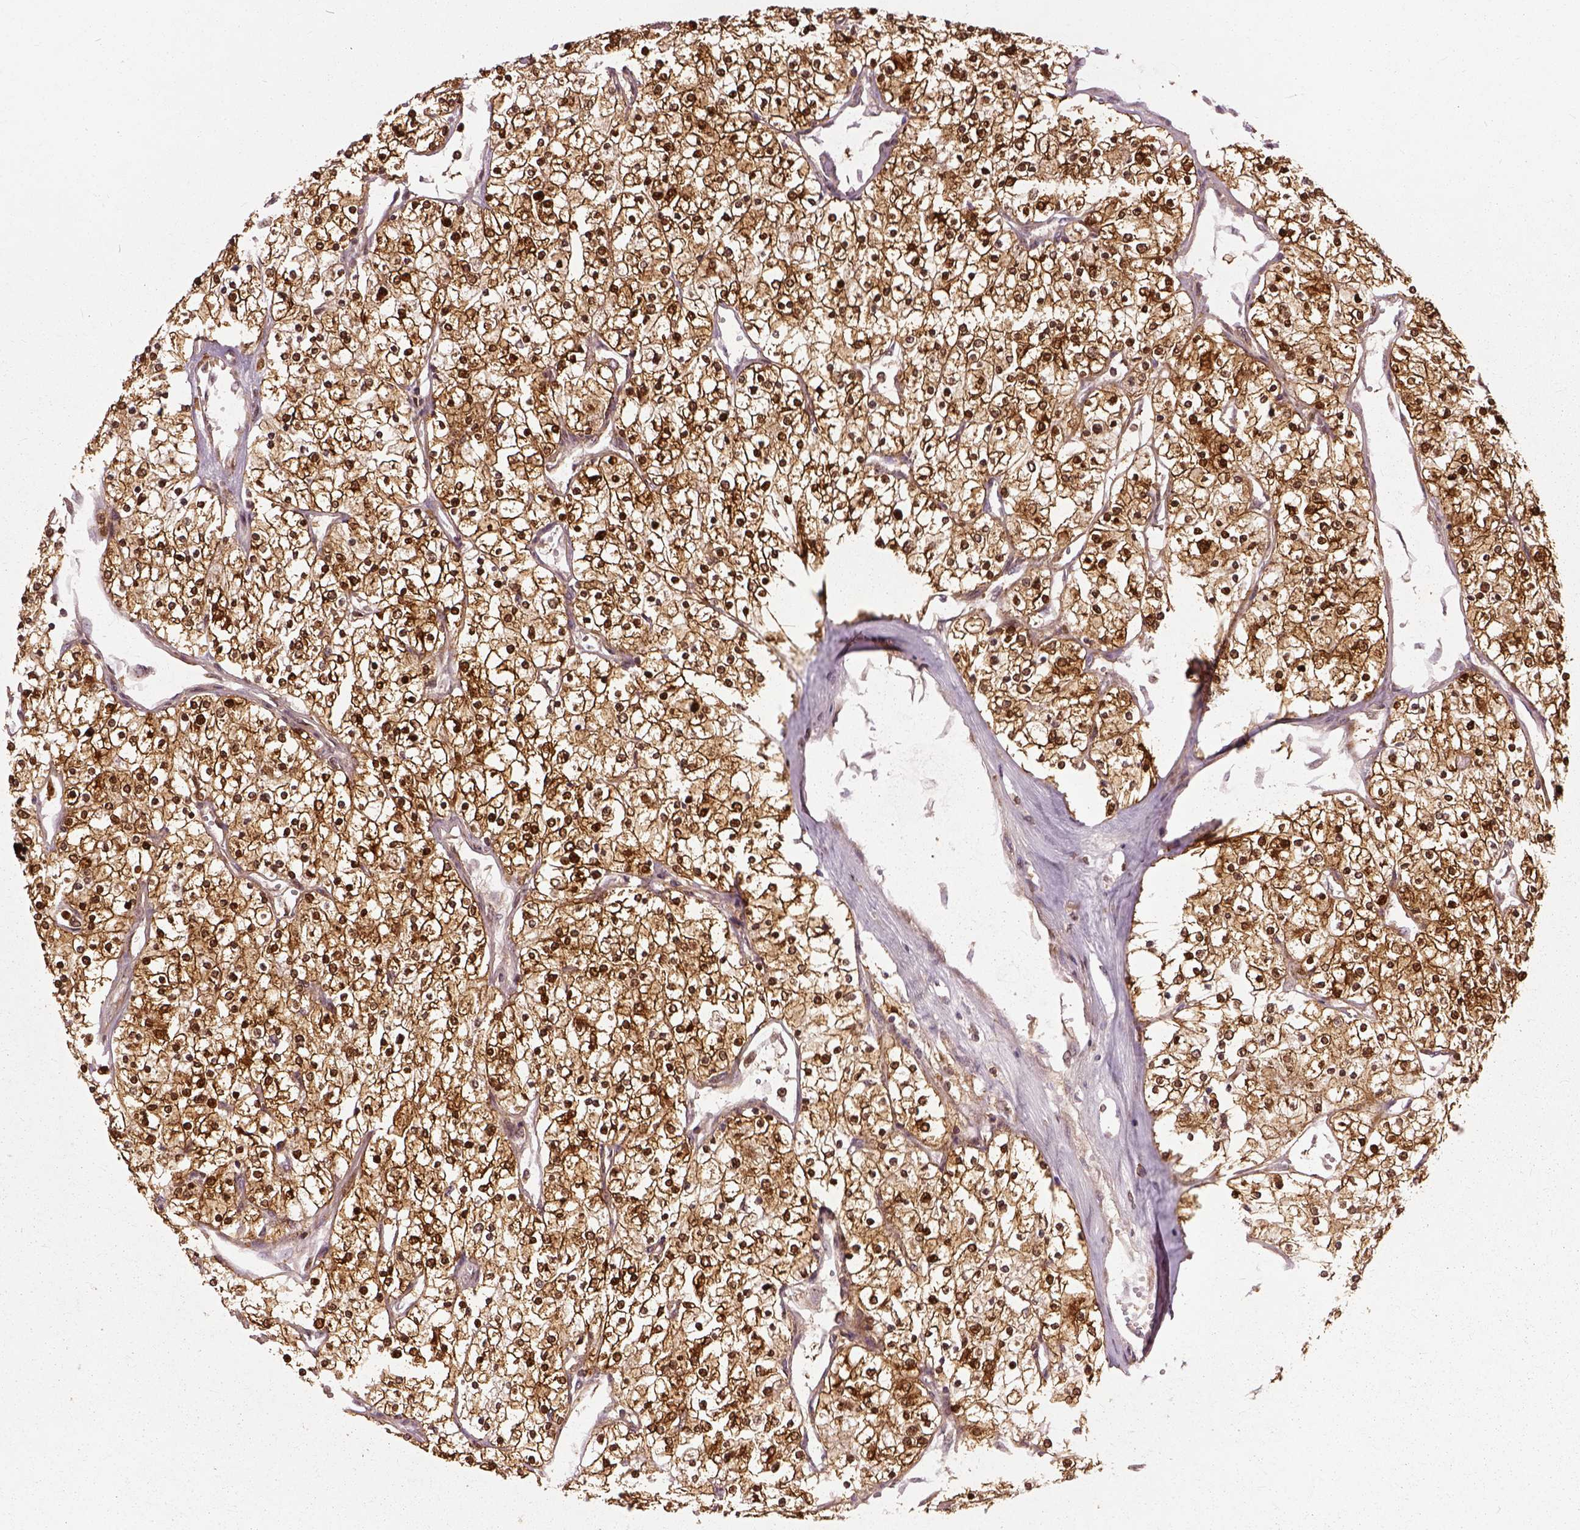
{"staining": {"intensity": "strong", "quantity": ">75%", "location": "cytoplasmic/membranous,nuclear"}, "tissue": "renal cancer", "cell_type": "Tumor cells", "image_type": "cancer", "snomed": [{"axis": "morphology", "description": "Adenocarcinoma, NOS"}, {"axis": "topography", "description": "Kidney"}], "caption": "Protein expression analysis of human adenocarcinoma (renal) reveals strong cytoplasmic/membranous and nuclear staining in about >75% of tumor cells.", "gene": "GPI", "patient": {"sex": "male", "age": 80}}